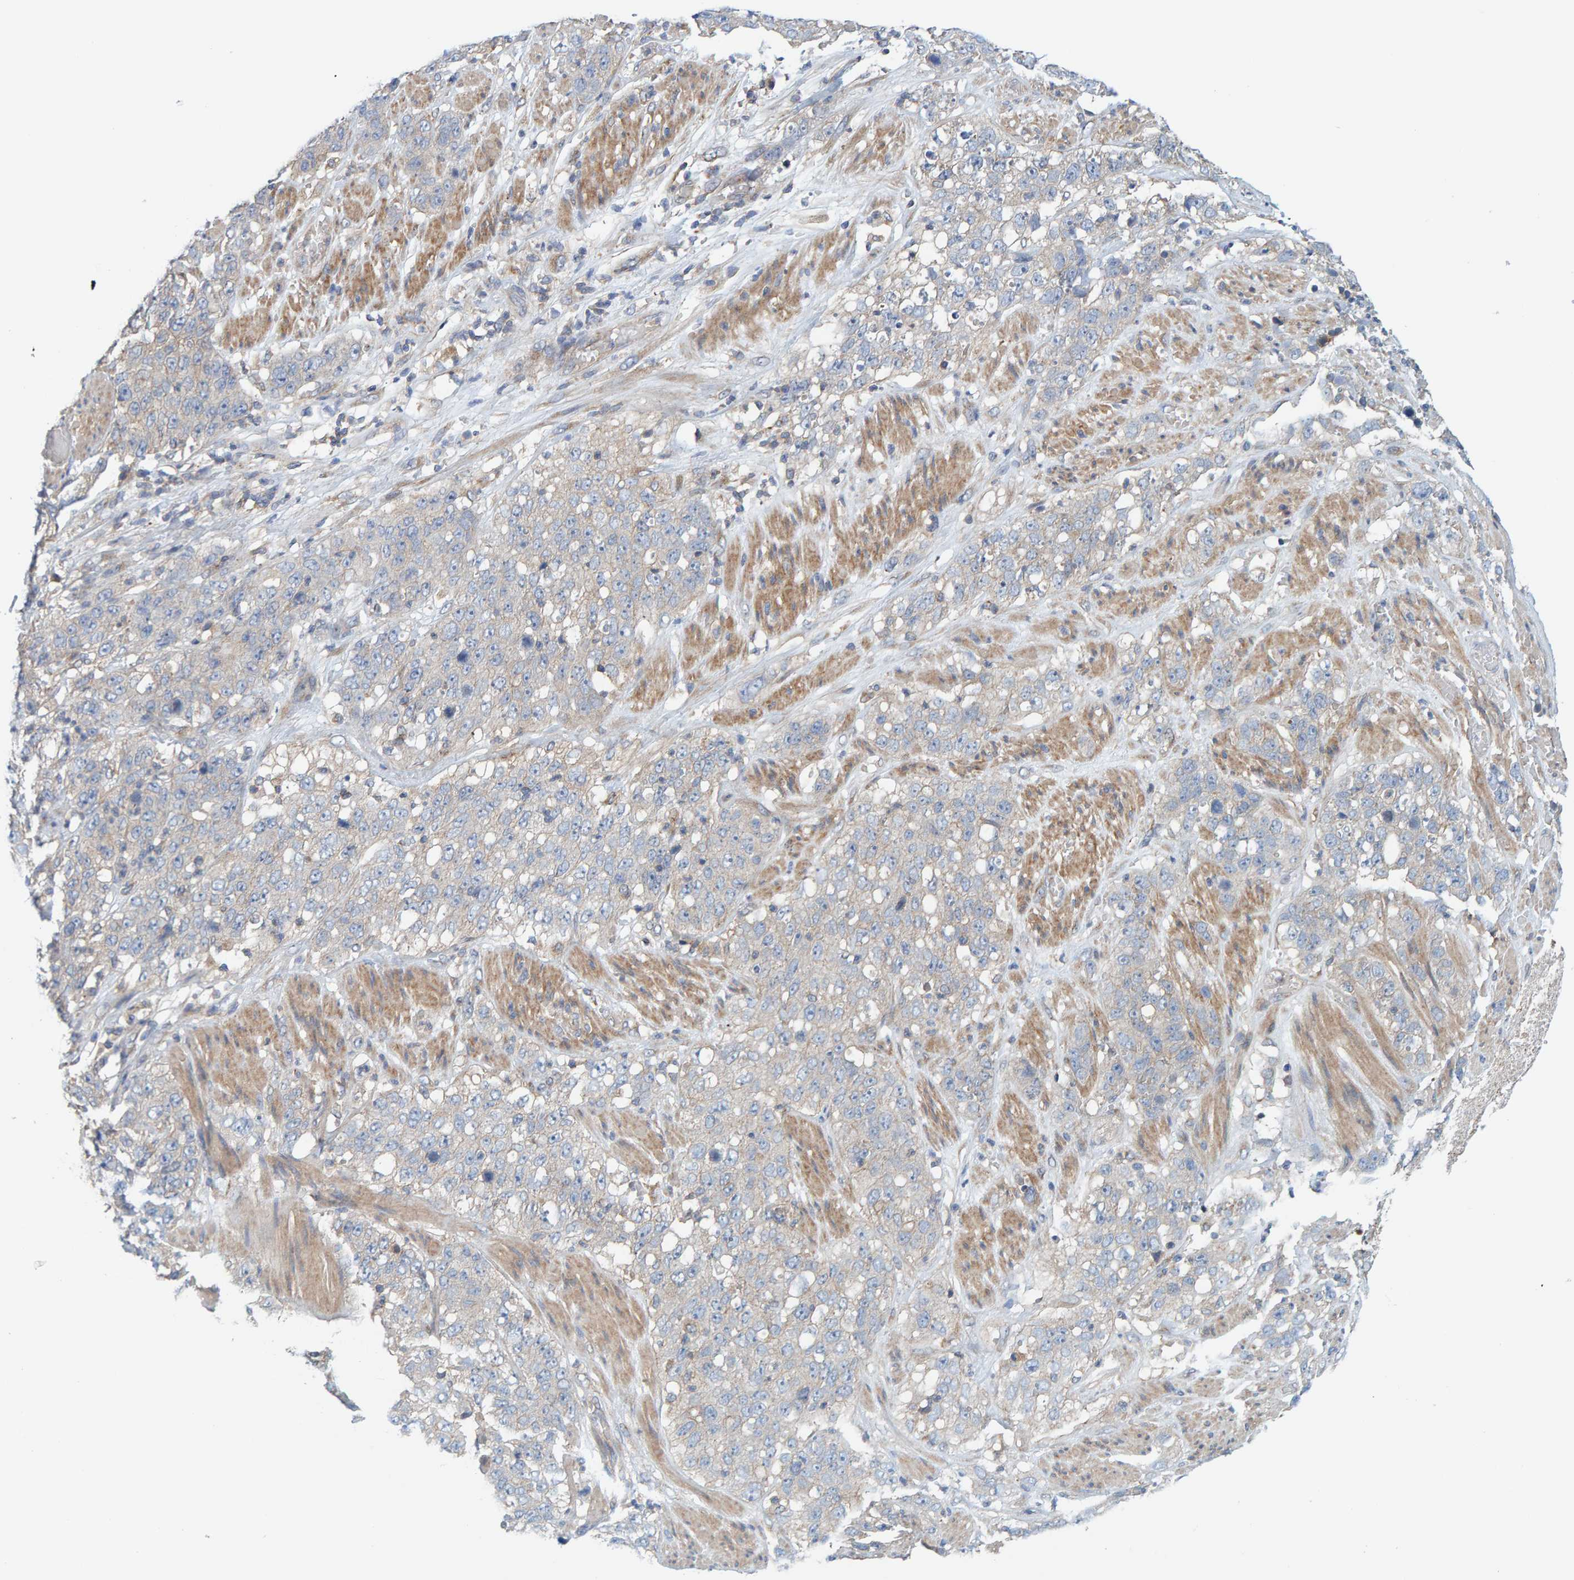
{"staining": {"intensity": "weak", "quantity": "<25%", "location": "cytoplasmic/membranous"}, "tissue": "stomach cancer", "cell_type": "Tumor cells", "image_type": "cancer", "snomed": [{"axis": "morphology", "description": "Adenocarcinoma, NOS"}, {"axis": "topography", "description": "Stomach"}], "caption": "Stomach cancer was stained to show a protein in brown. There is no significant expression in tumor cells. The staining is performed using DAB (3,3'-diaminobenzidine) brown chromogen with nuclei counter-stained in using hematoxylin.", "gene": "UBAP1", "patient": {"sex": "male", "age": 48}}